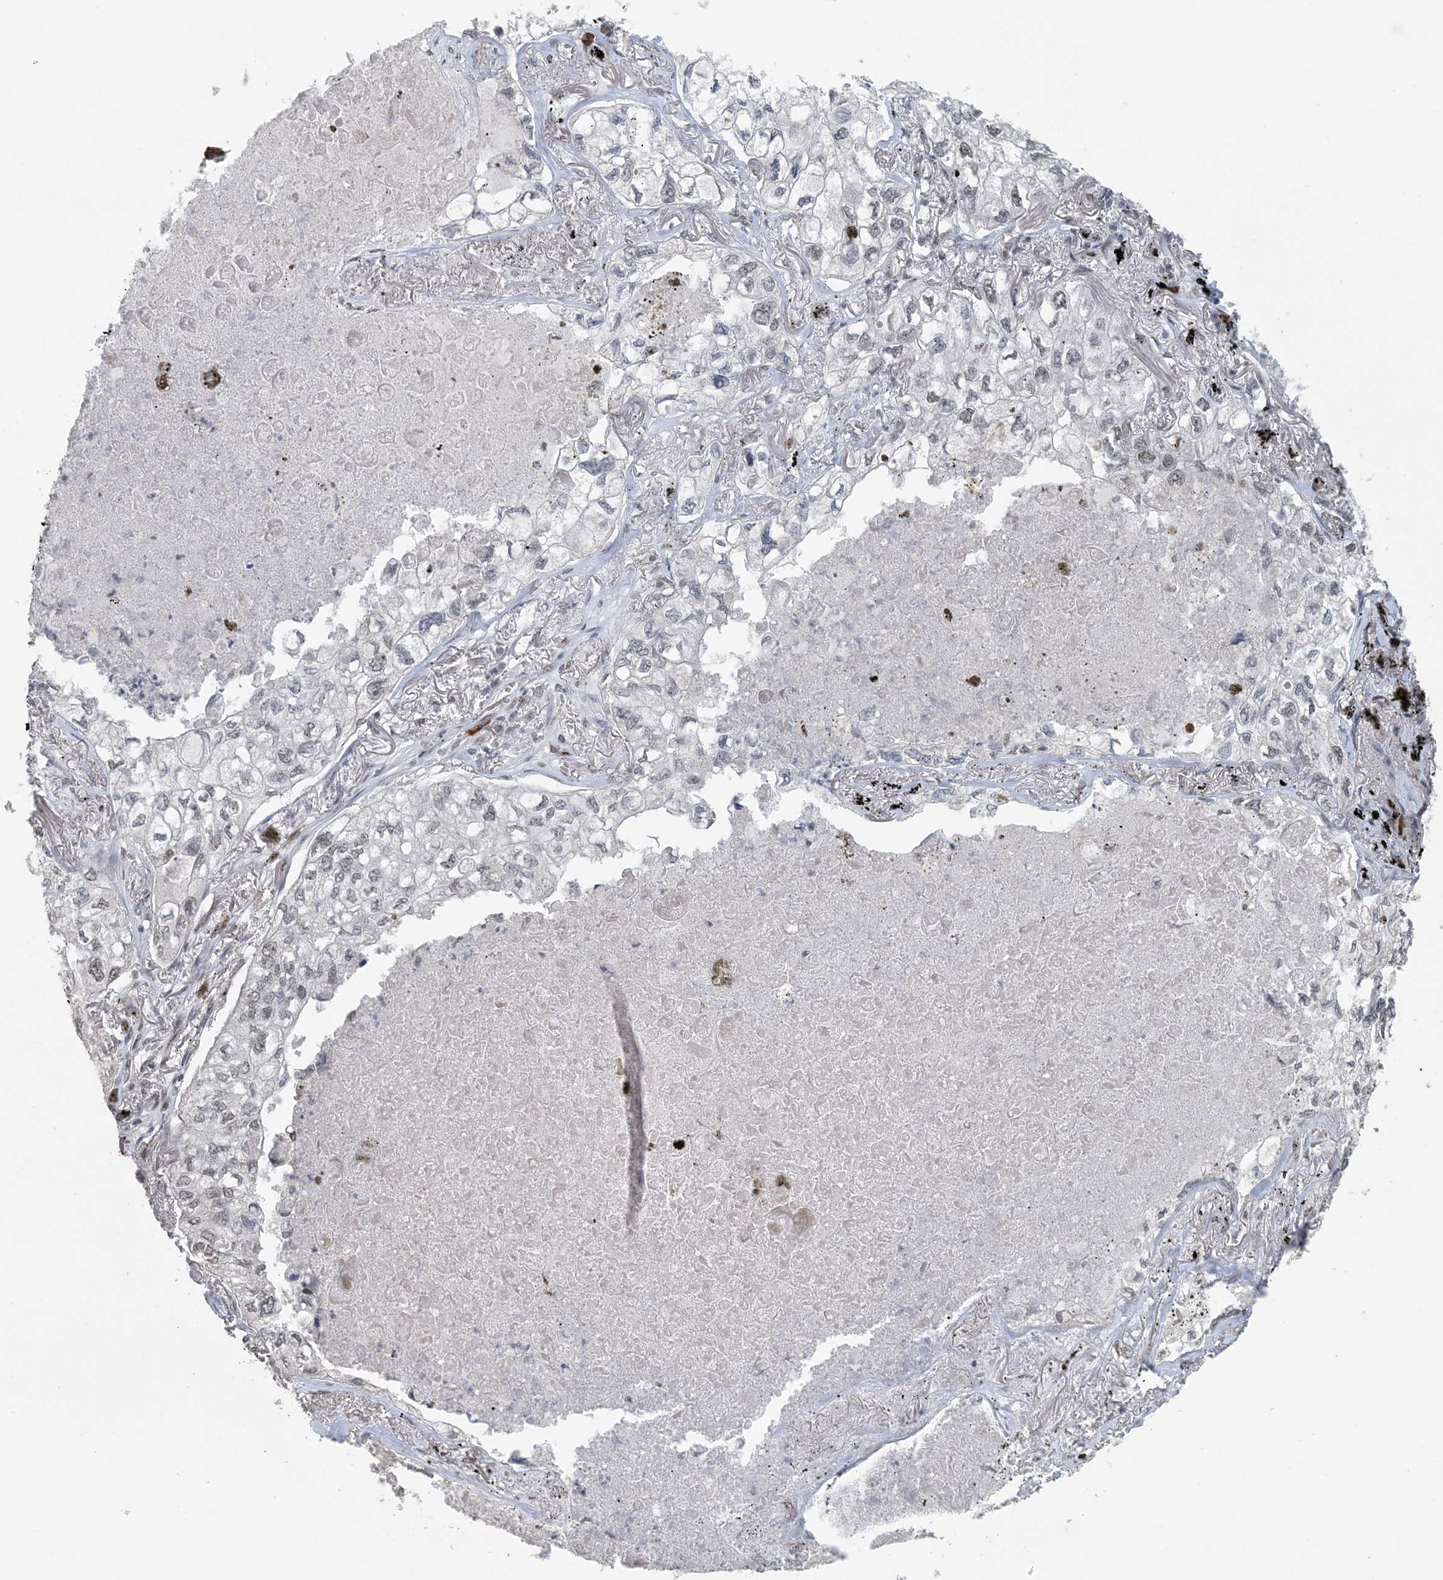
{"staining": {"intensity": "negative", "quantity": "none", "location": "none"}, "tissue": "lung cancer", "cell_type": "Tumor cells", "image_type": "cancer", "snomed": [{"axis": "morphology", "description": "Adenocarcinoma, NOS"}, {"axis": "topography", "description": "Lung"}], "caption": "This photomicrograph is of lung adenocarcinoma stained with immunohistochemistry (IHC) to label a protein in brown with the nuclei are counter-stained blue. There is no staining in tumor cells.", "gene": "MBD2", "patient": {"sex": "male", "age": 65}}